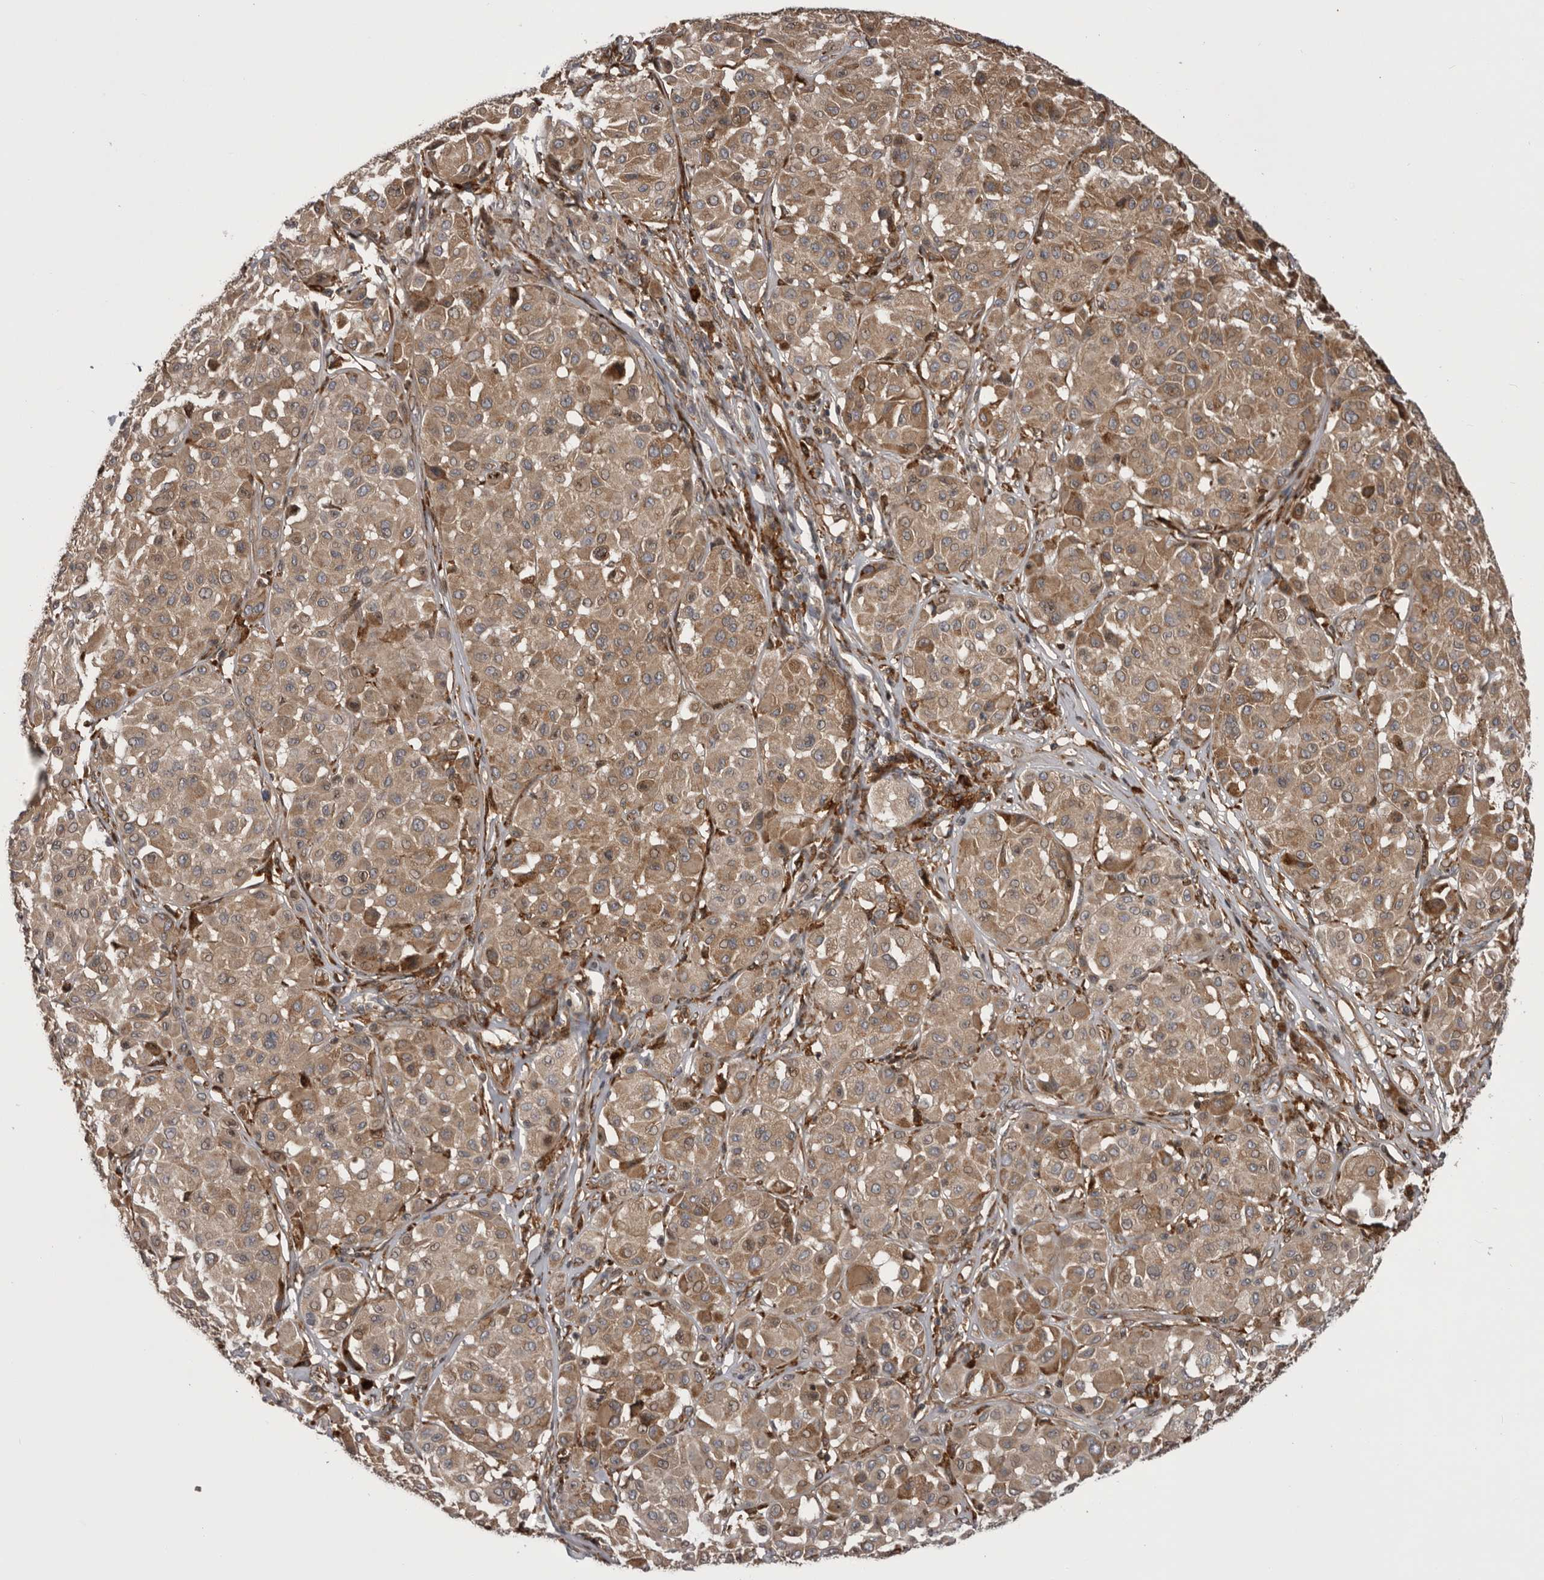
{"staining": {"intensity": "weak", "quantity": ">75%", "location": "cytoplasmic/membranous"}, "tissue": "melanoma", "cell_type": "Tumor cells", "image_type": "cancer", "snomed": [{"axis": "morphology", "description": "Malignant melanoma, Metastatic site"}, {"axis": "topography", "description": "Soft tissue"}], "caption": "The histopathology image exhibits immunohistochemical staining of melanoma. There is weak cytoplasmic/membranous expression is appreciated in about >75% of tumor cells.", "gene": "RAB3GAP2", "patient": {"sex": "male", "age": 41}}